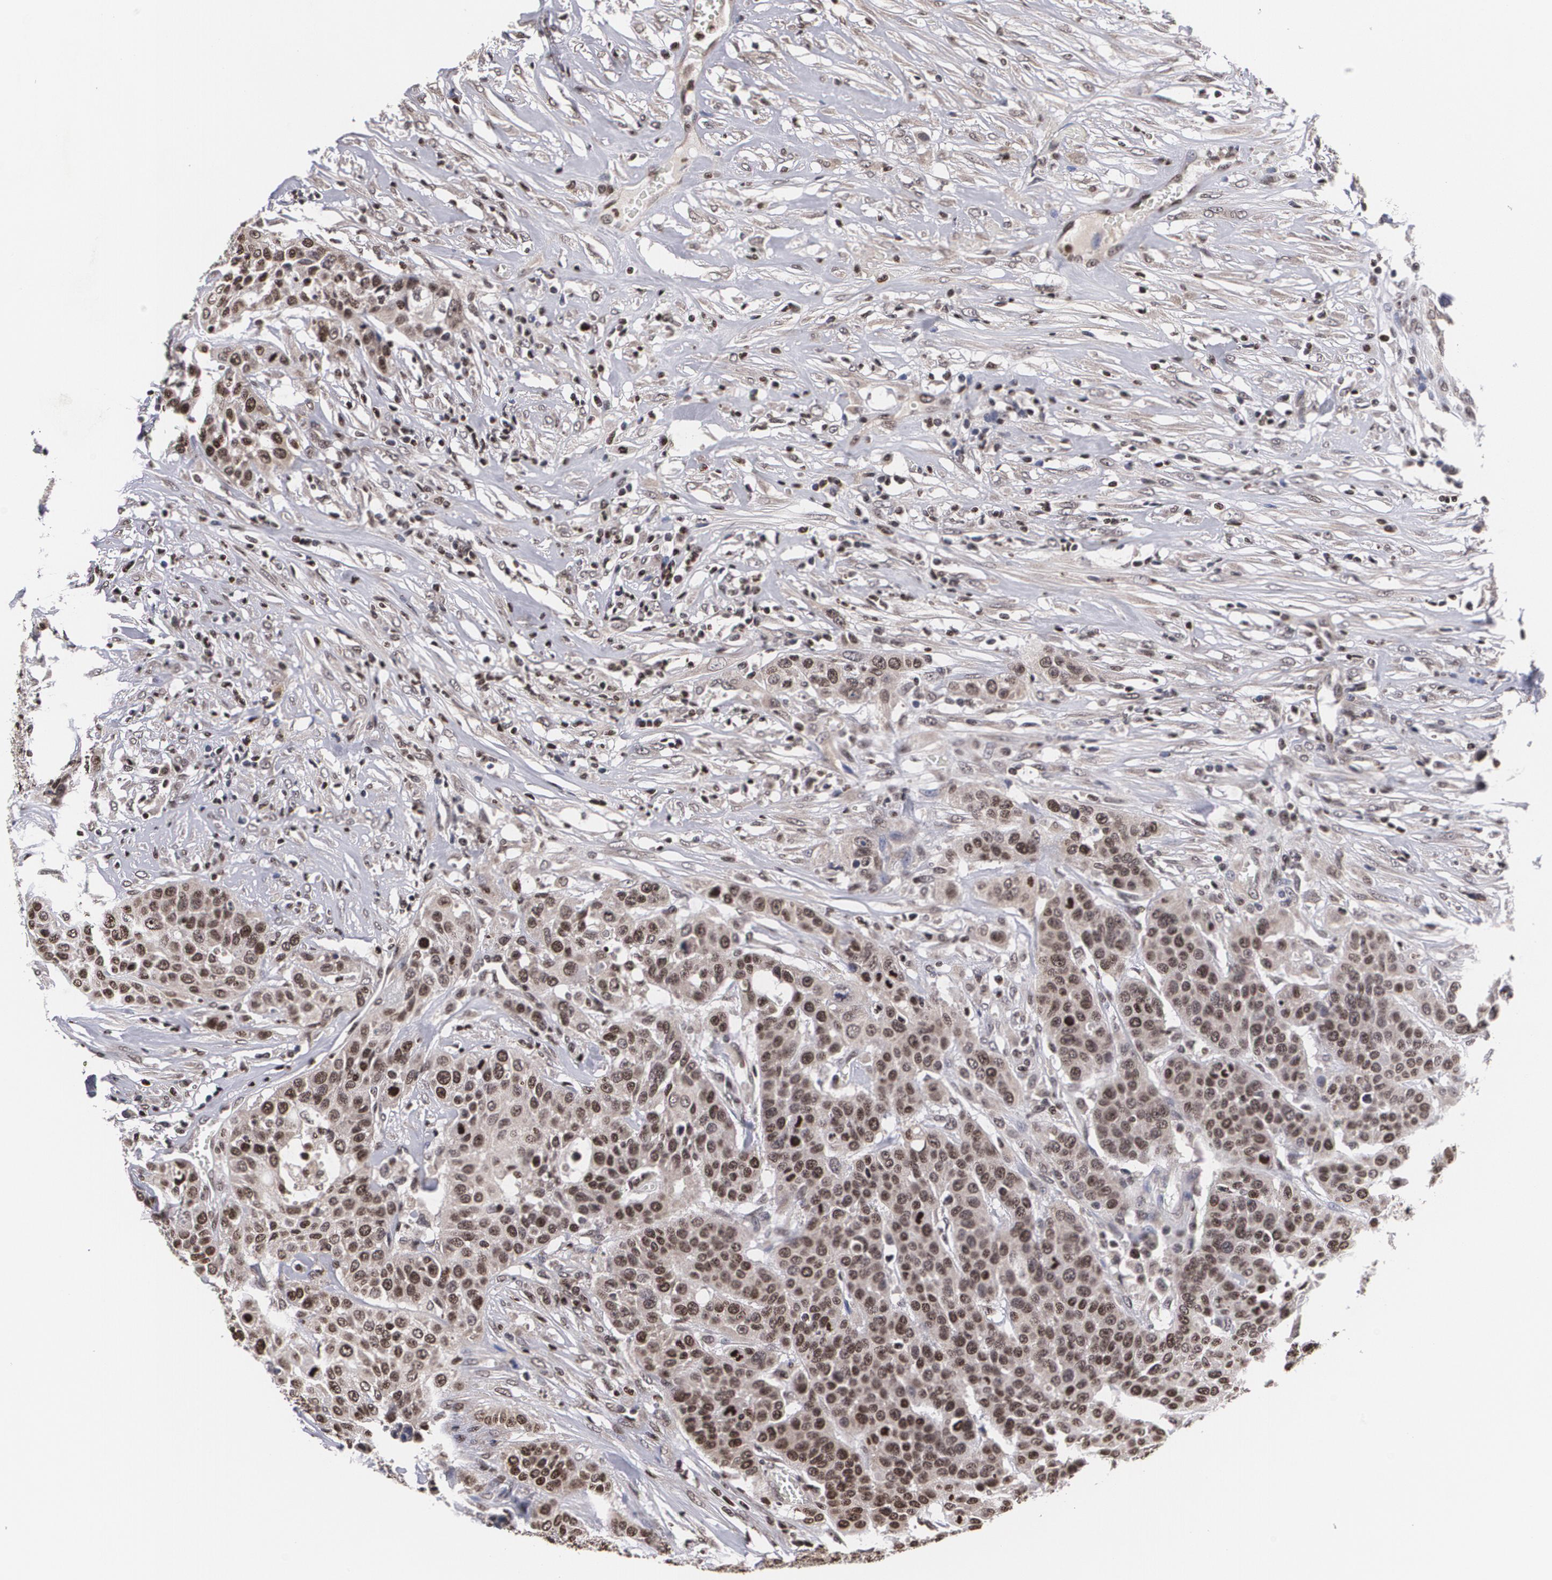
{"staining": {"intensity": "moderate", "quantity": "25%-75%", "location": "cytoplasmic/membranous,nuclear"}, "tissue": "urothelial cancer", "cell_type": "Tumor cells", "image_type": "cancer", "snomed": [{"axis": "morphology", "description": "Urothelial carcinoma, High grade"}, {"axis": "topography", "description": "Urinary bladder"}], "caption": "DAB (3,3'-diaminobenzidine) immunohistochemical staining of human urothelial cancer exhibits moderate cytoplasmic/membranous and nuclear protein positivity in about 25%-75% of tumor cells.", "gene": "MVP", "patient": {"sex": "male", "age": 74}}